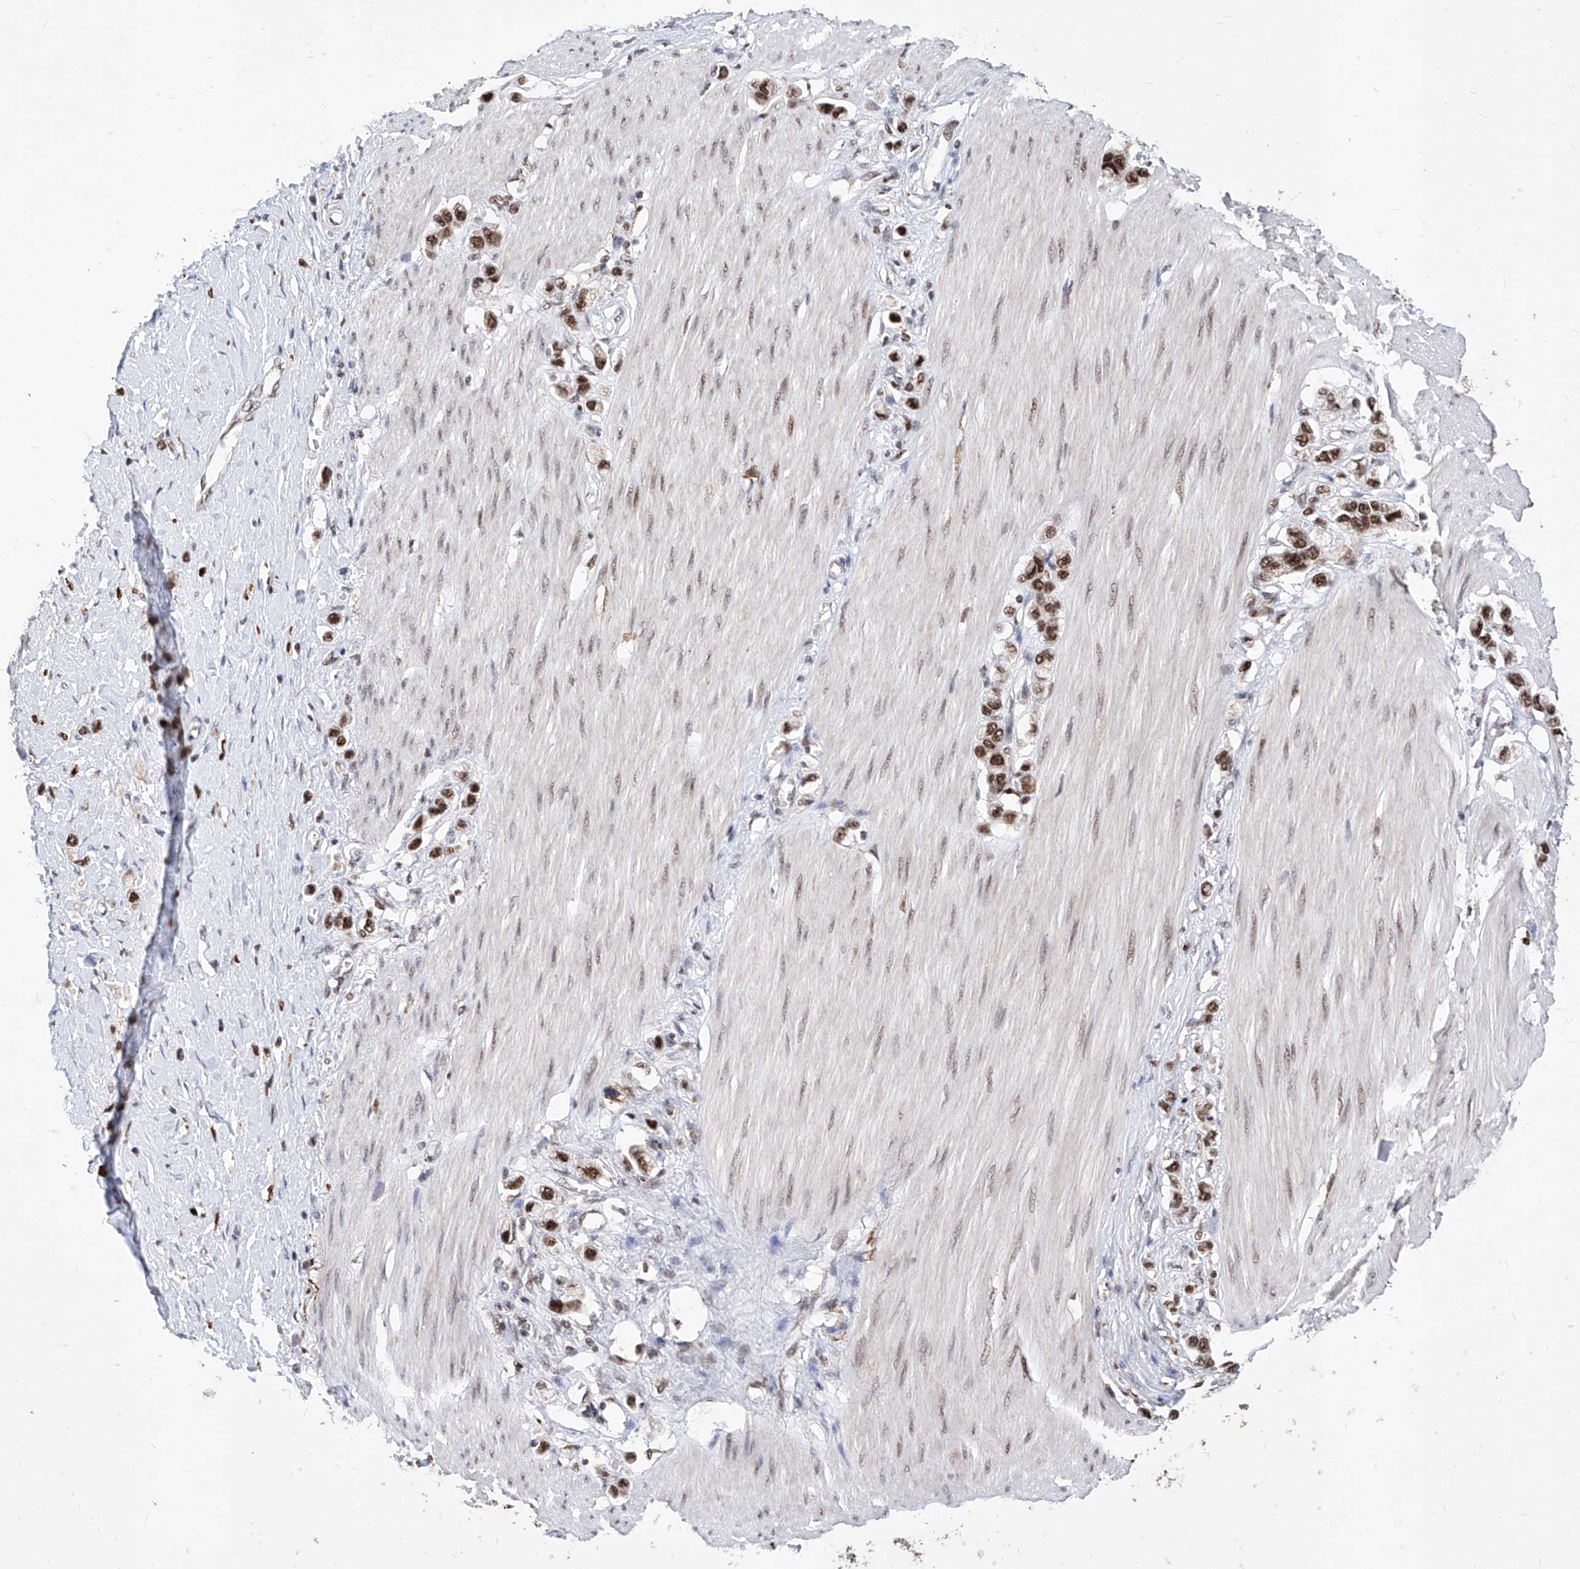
{"staining": {"intensity": "strong", "quantity": ">75%", "location": "nuclear"}, "tissue": "stomach cancer", "cell_type": "Tumor cells", "image_type": "cancer", "snomed": [{"axis": "morphology", "description": "Adenocarcinoma, NOS"}, {"axis": "topography", "description": "Stomach"}], "caption": "Protein expression analysis of human stomach cancer reveals strong nuclear expression in about >75% of tumor cells. The staining was performed using DAB (3,3'-diaminobenzidine), with brown indicating positive protein expression. Nuclei are stained blue with hematoxylin.", "gene": "PHF5A", "patient": {"sex": "female", "age": 65}}